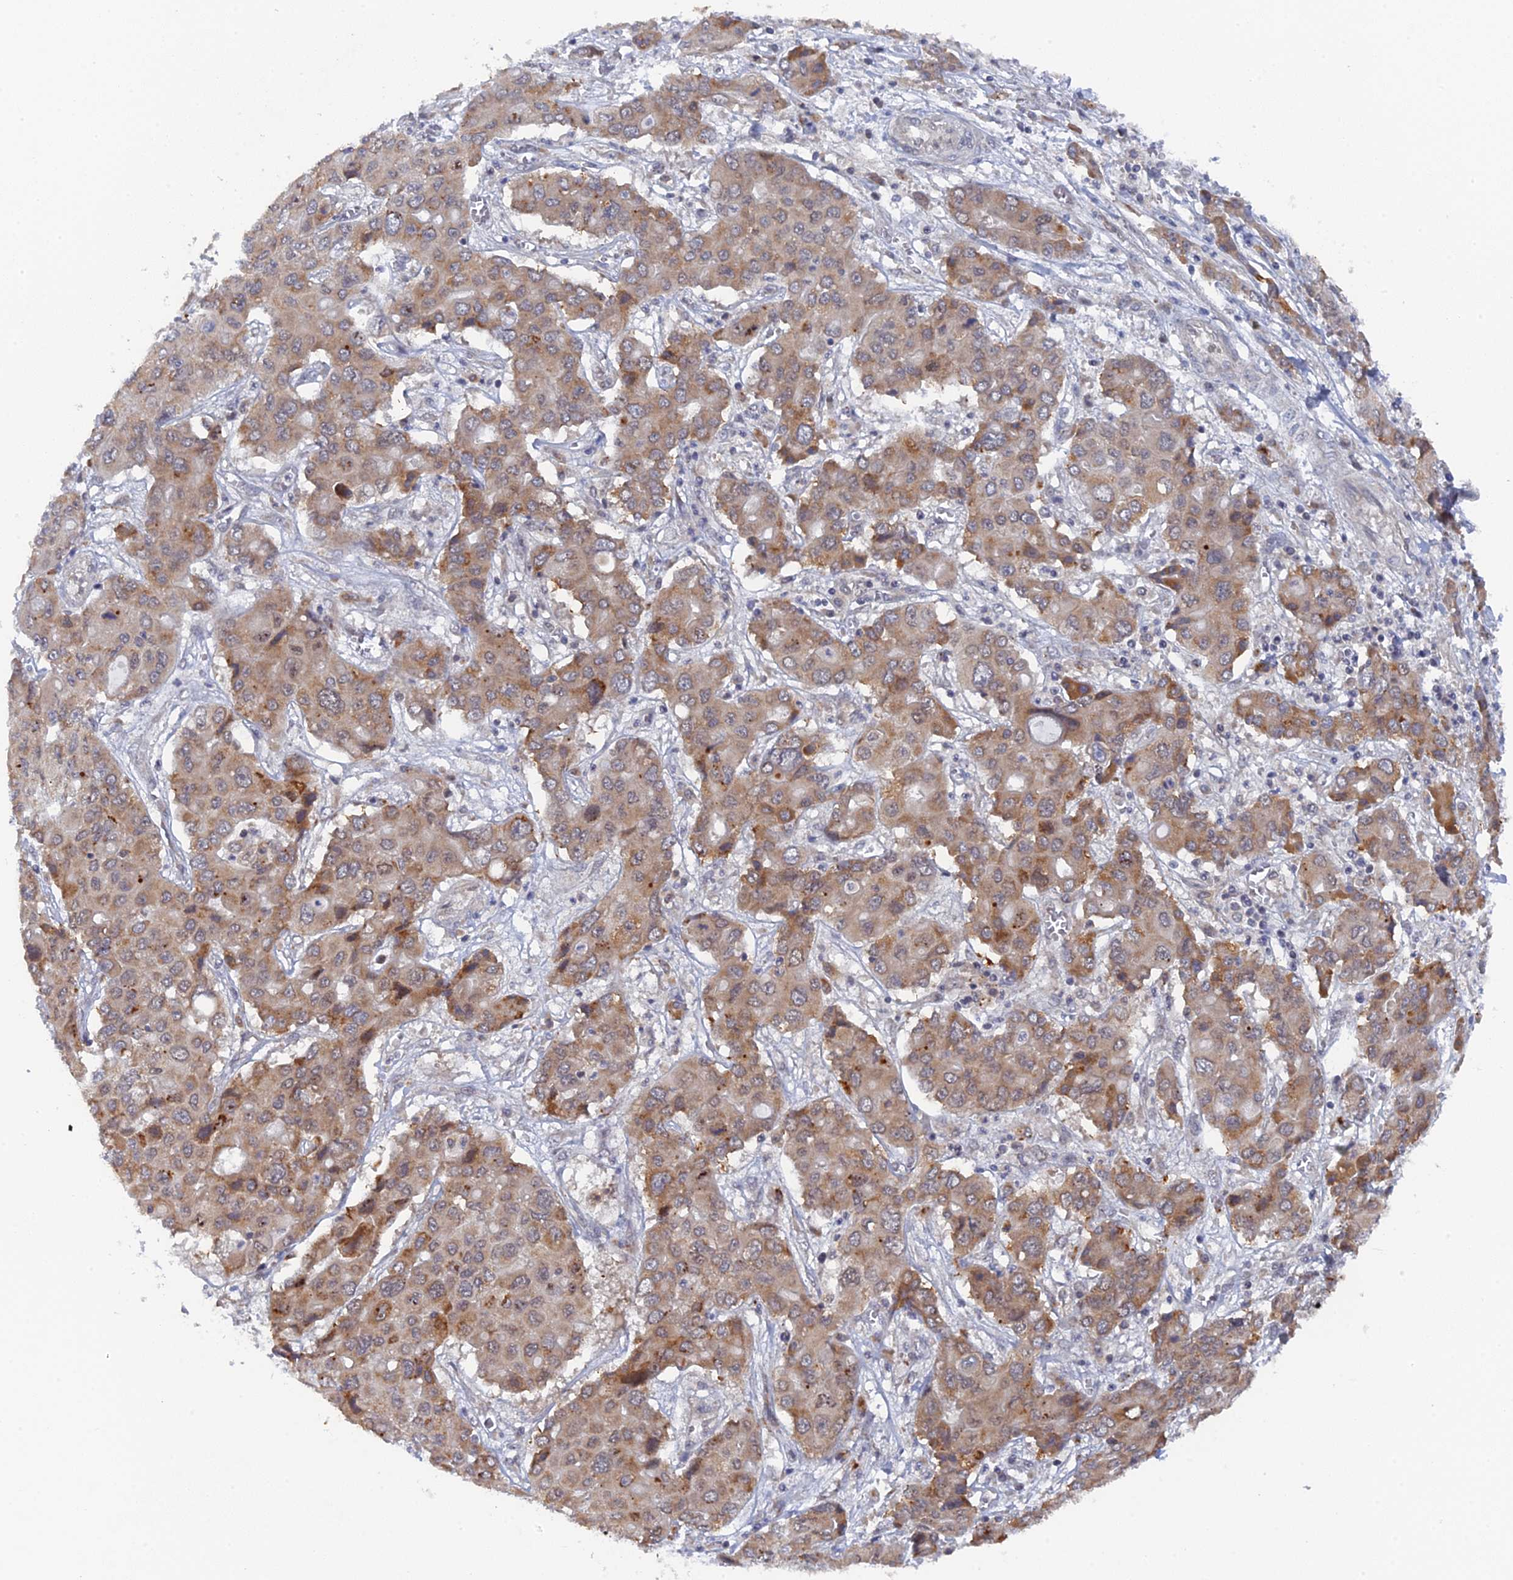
{"staining": {"intensity": "moderate", "quantity": ">75%", "location": "cytoplasmic/membranous,nuclear"}, "tissue": "liver cancer", "cell_type": "Tumor cells", "image_type": "cancer", "snomed": [{"axis": "morphology", "description": "Cholangiocarcinoma"}, {"axis": "topography", "description": "Liver"}], "caption": "Moderate cytoplasmic/membranous and nuclear protein positivity is identified in about >75% of tumor cells in cholangiocarcinoma (liver).", "gene": "MIGA2", "patient": {"sex": "male", "age": 67}}